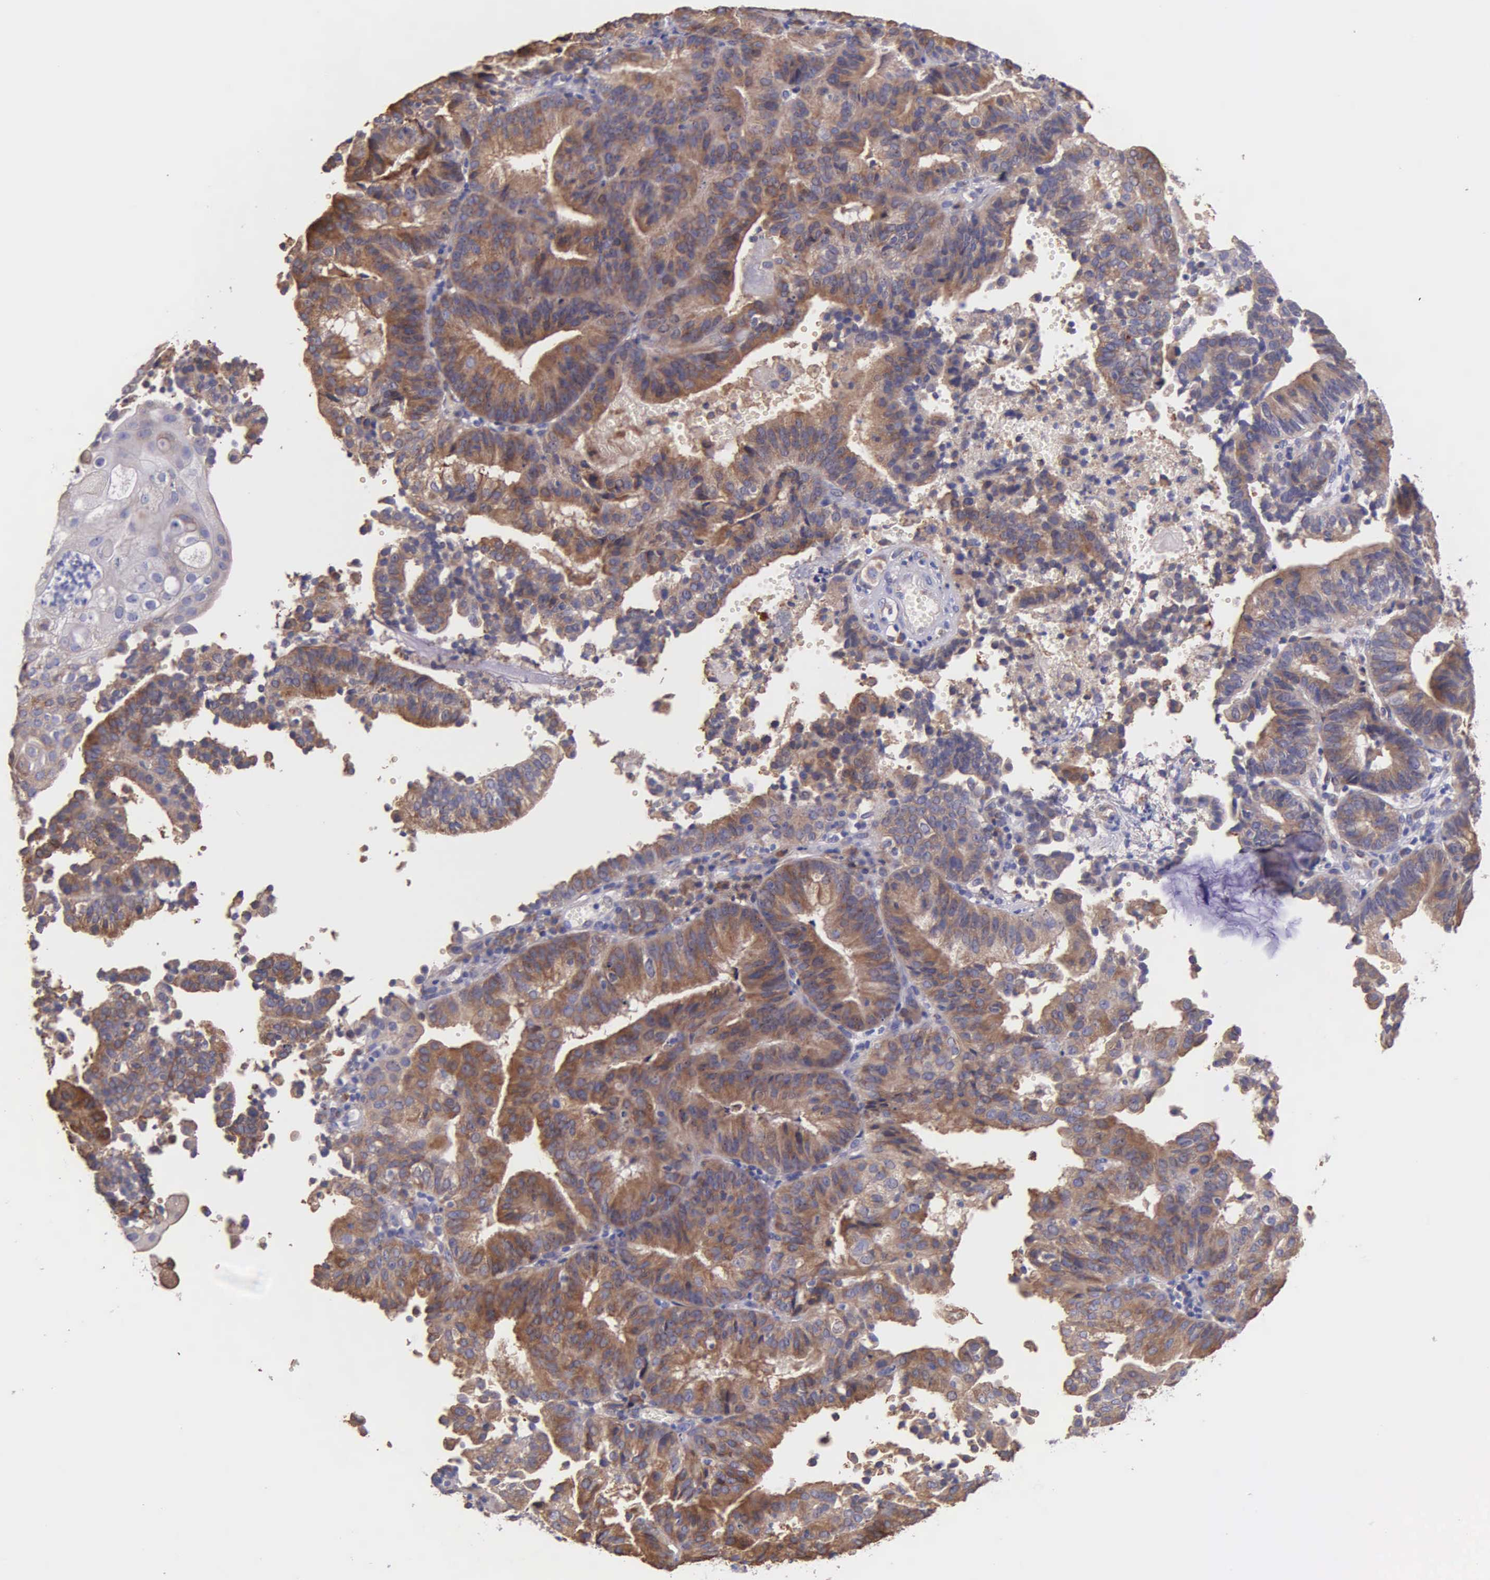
{"staining": {"intensity": "moderate", "quantity": ">75%", "location": "cytoplasmic/membranous"}, "tissue": "cervical cancer", "cell_type": "Tumor cells", "image_type": "cancer", "snomed": [{"axis": "morphology", "description": "Adenocarcinoma, NOS"}, {"axis": "topography", "description": "Cervix"}], "caption": "Moderate cytoplasmic/membranous staining for a protein is identified in about >75% of tumor cells of cervical cancer using immunohistochemistry.", "gene": "ZC3H12B", "patient": {"sex": "female", "age": 60}}